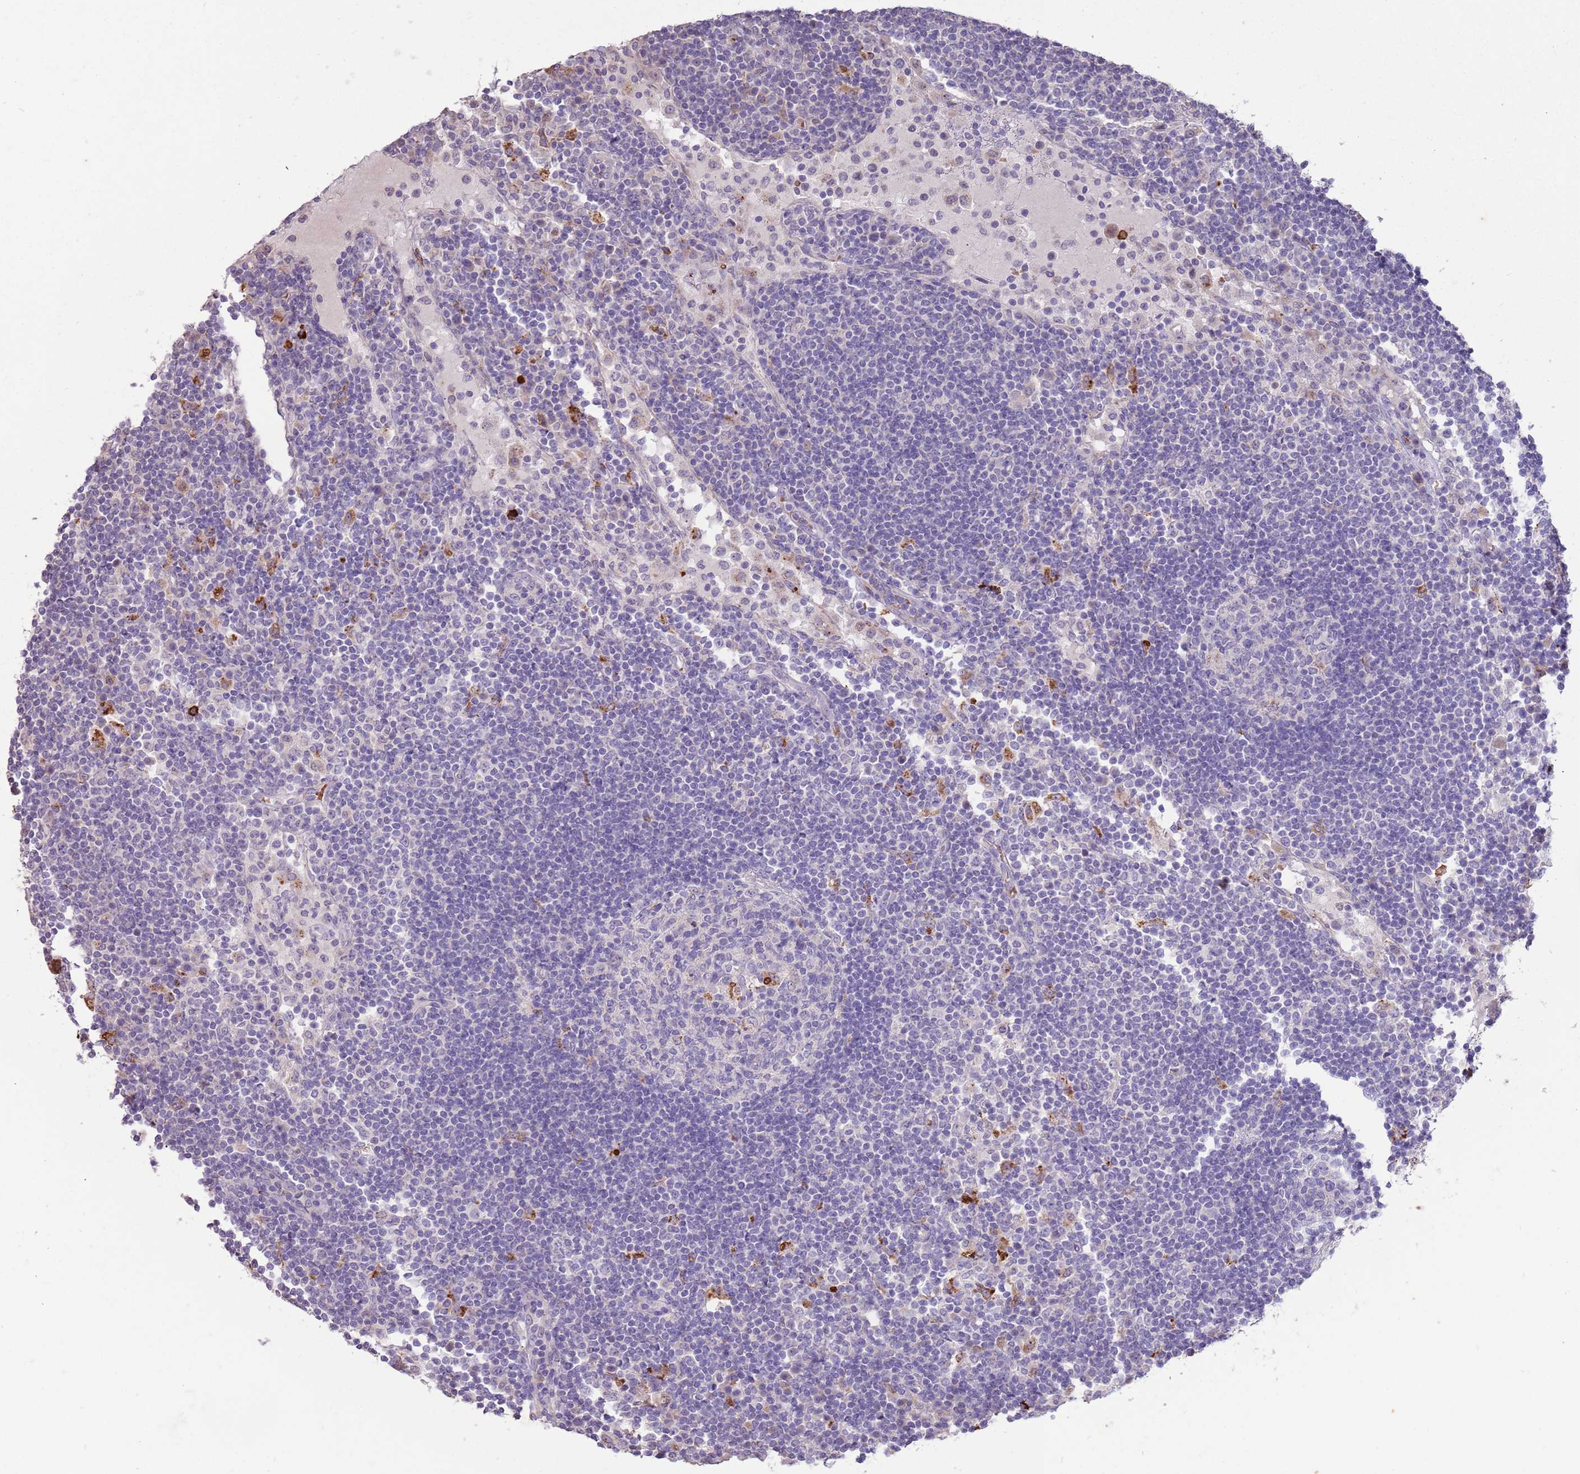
{"staining": {"intensity": "negative", "quantity": "none", "location": "none"}, "tissue": "lymph node", "cell_type": "Germinal center cells", "image_type": "normal", "snomed": [{"axis": "morphology", "description": "Normal tissue, NOS"}, {"axis": "topography", "description": "Lymph node"}], "caption": "Immunohistochemistry of benign human lymph node exhibits no expression in germinal center cells. Brightfield microscopy of immunohistochemistry stained with DAB (3,3'-diaminobenzidine) (brown) and hematoxylin (blue), captured at high magnification.", "gene": "P2RY13", "patient": {"sex": "female", "age": 53}}